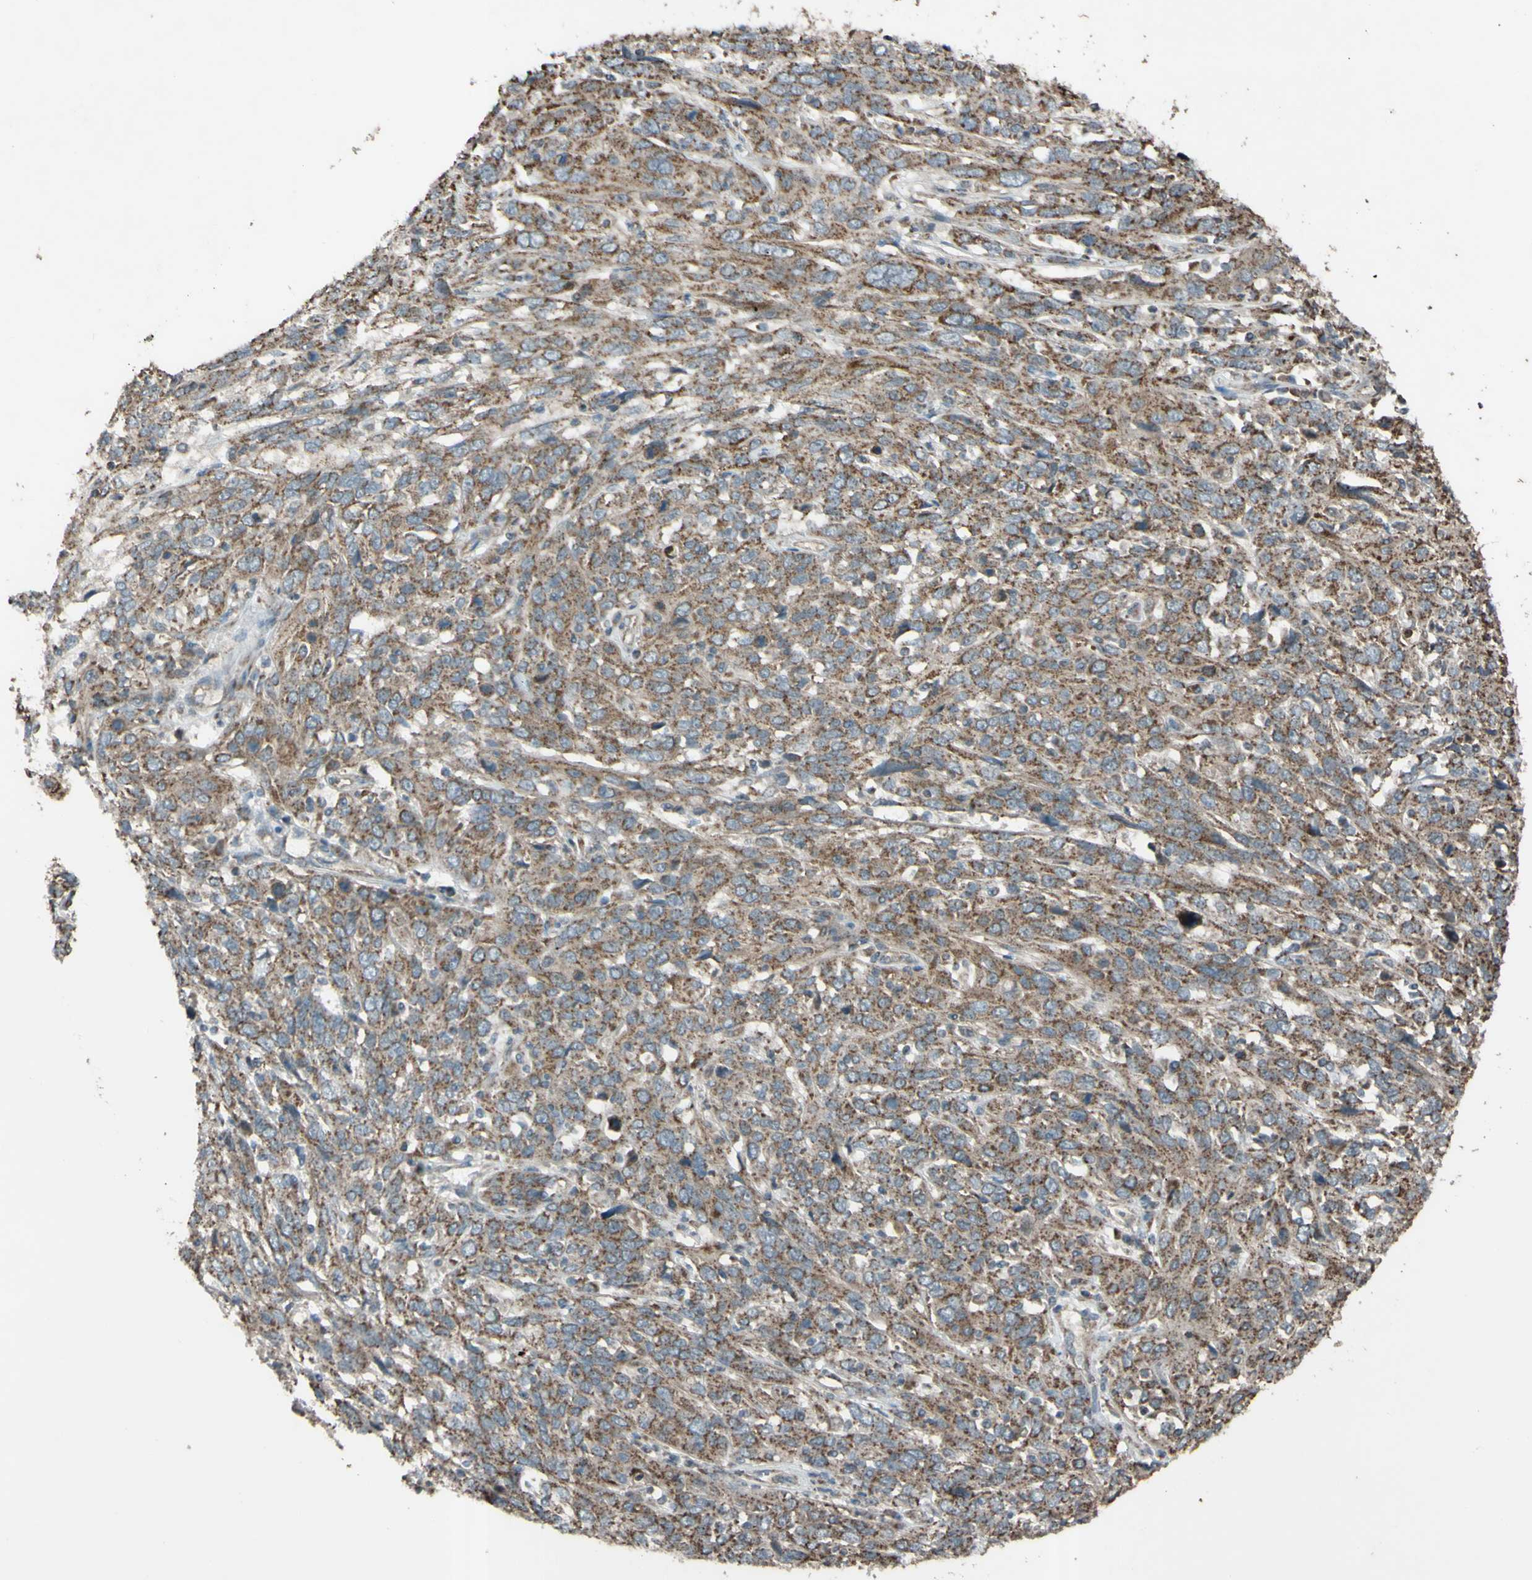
{"staining": {"intensity": "moderate", "quantity": ">75%", "location": "cytoplasmic/membranous"}, "tissue": "cervical cancer", "cell_type": "Tumor cells", "image_type": "cancer", "snomed": [{"axis": "morphology", "description": "Squamous cell carcinoma, NOS"}, {"axis": "topography", "description": "Cervix"}], "caption": "Human cervical cancer stained with a protein marker reveals moderate staining in tumor cells.", "gene": "ACOT8", "patient": {"sex": "female", "age": 46}}